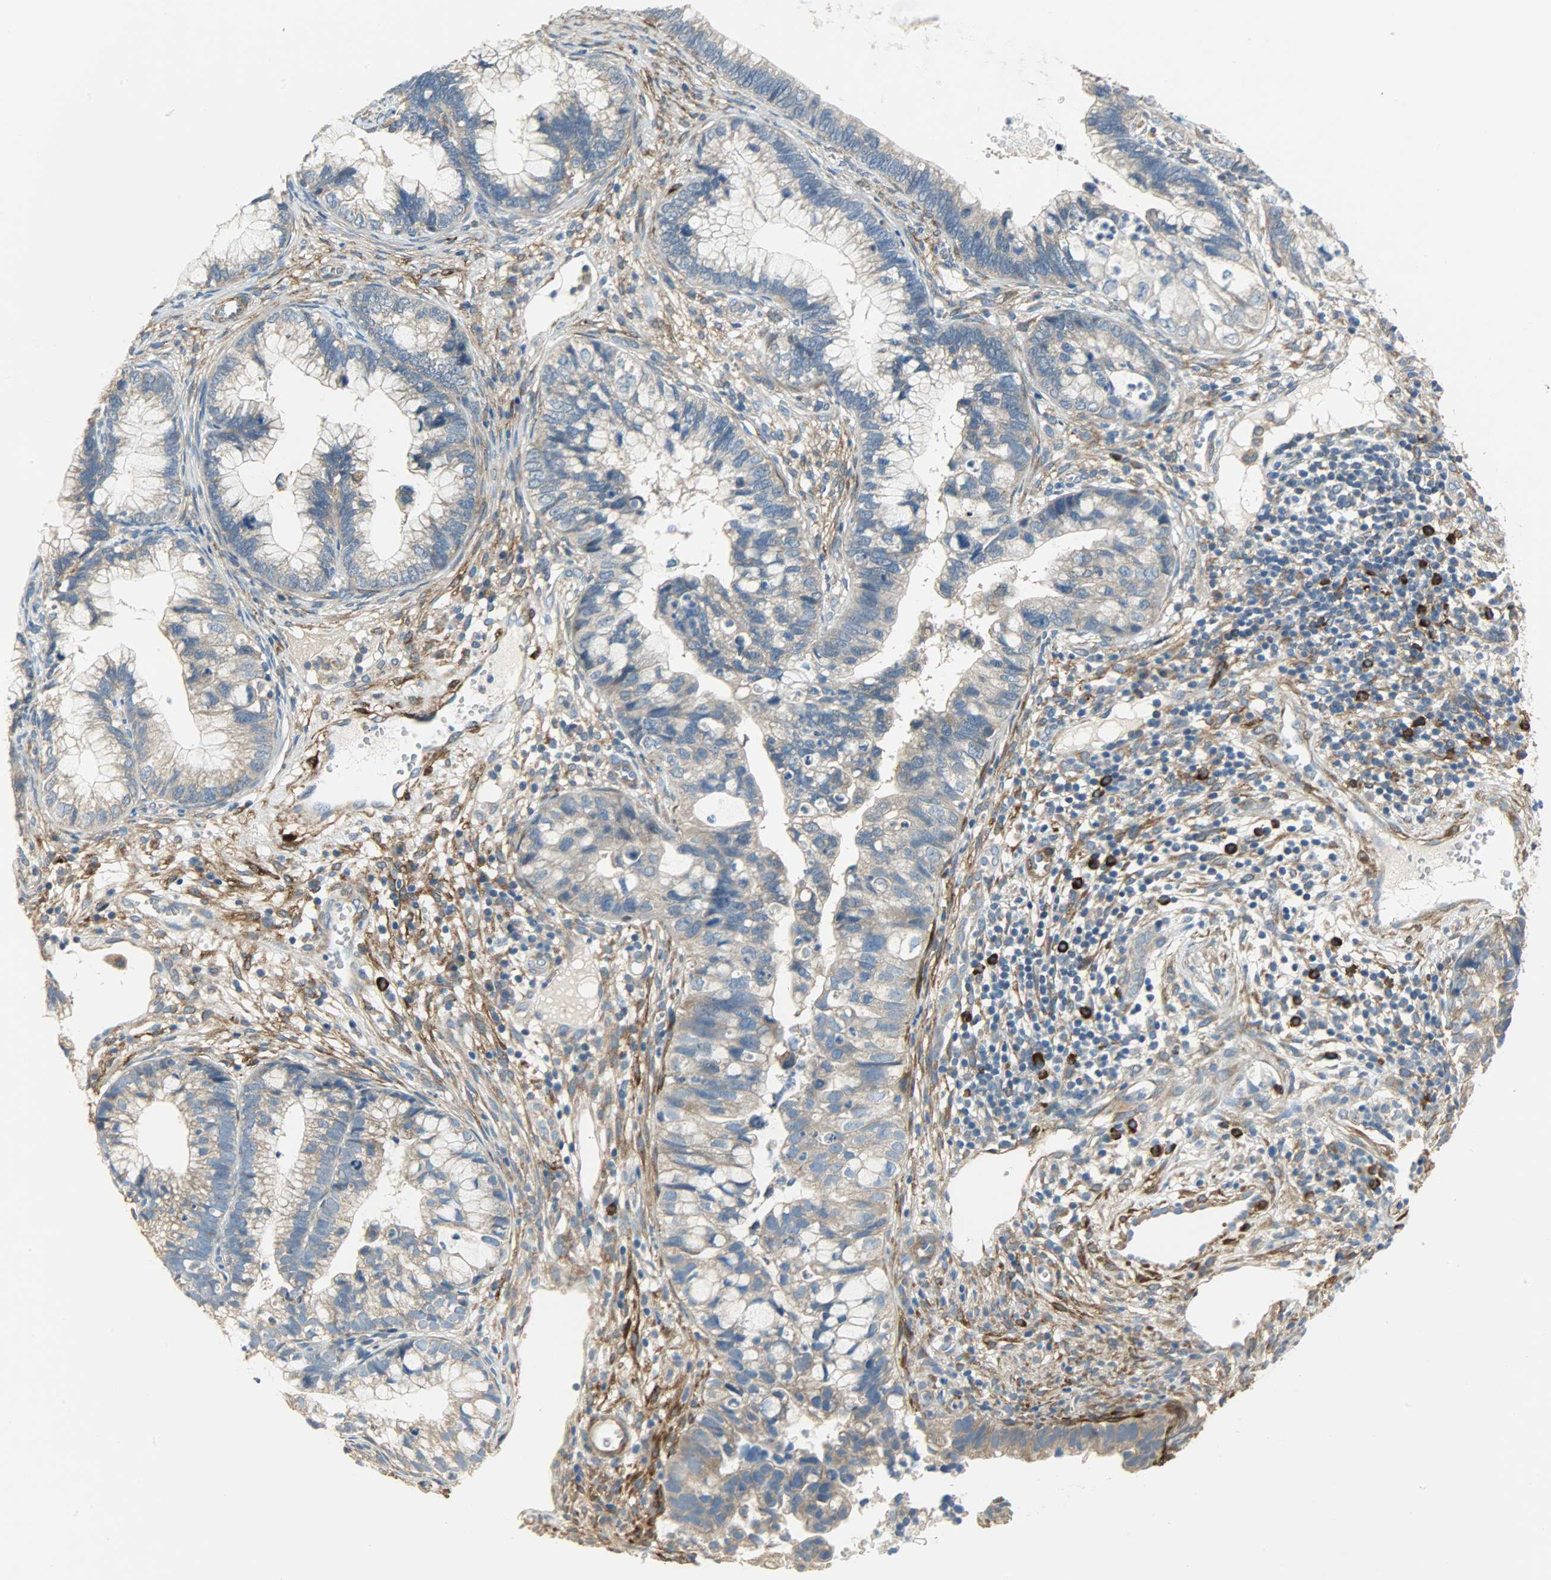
{"staining": {"intensity": "moderate", "quantity": "25%-75%", "location": "cytoplasmic/membranous"}, "tissue": "cervical cancer", "cell_type": "Tumor cells", "image_type": "cancer", "snomed": [{"axis": "morphology", "description": "Adenocarcinoma, NOS"}, {"axis": "topography", "description": "Cervix"}], "caption": "Protein expression analysis of cervical cancer shows moderate cytoplasmic/membranous positivity in about 25%-75% of tumor cells.", "gene": "C1orf198", "patient": {"sex": "female", "age": 44}}